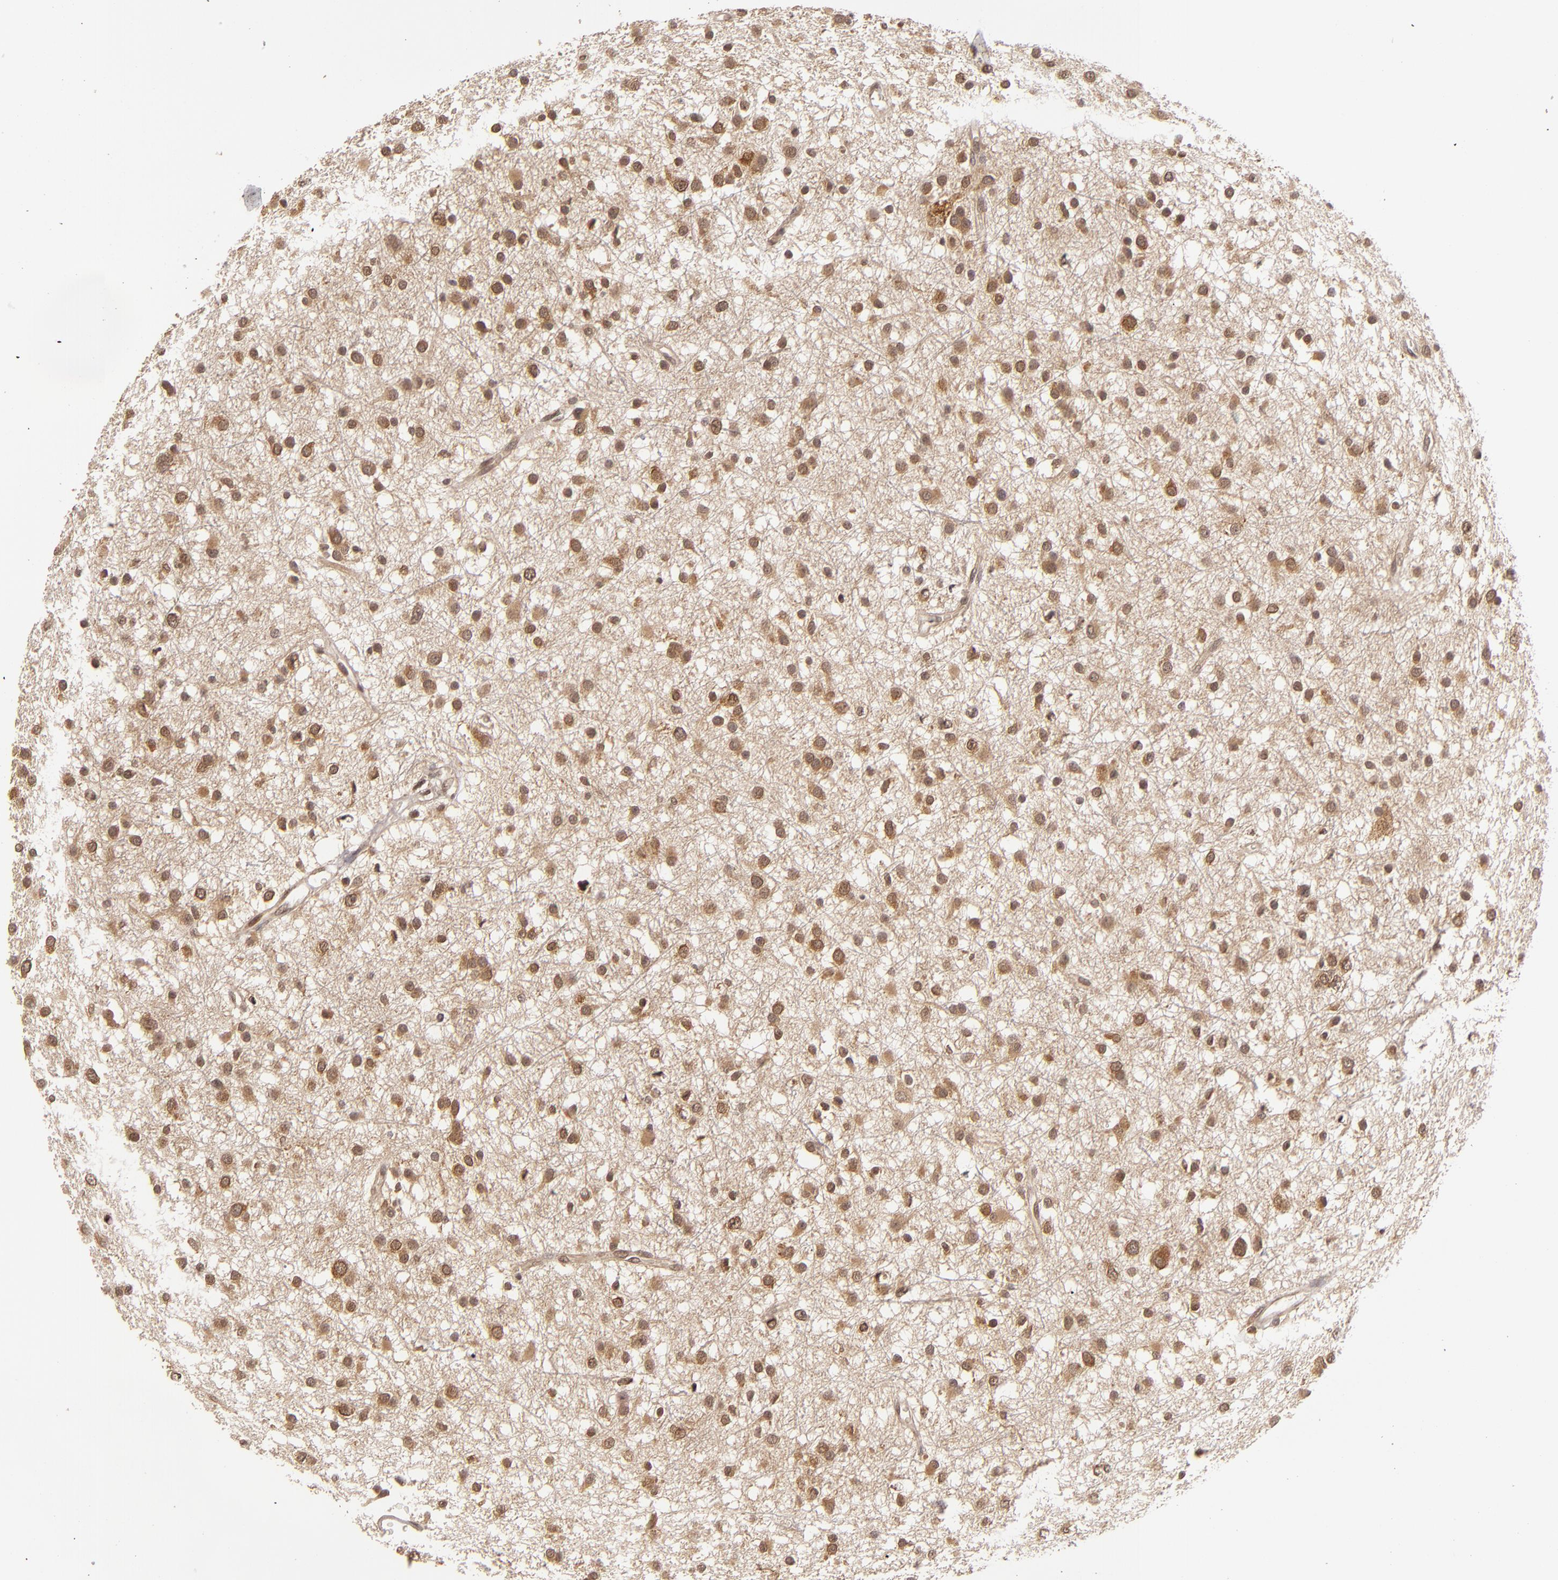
{"staining": {"intensity": "moderate", "quantity": "25%-75%", "location": "cytoplasmic/membranous"}, "tissue": "glioma", "cell_type": "Tumor cells", "image_type": "cancer", "snomed": [{"axis": "morphology", "description": "Glioma, malignant, Low grade"}, {"axis": "topography", "description": "Brain"}], "caption": "Moderate cytoplasmic/membranous protein staining is present in about 25%-75% of tumor cells in malignant glioma (low-grade).", "gene": "MAPK3", "patient": {"sex": "female", "age": 36}}